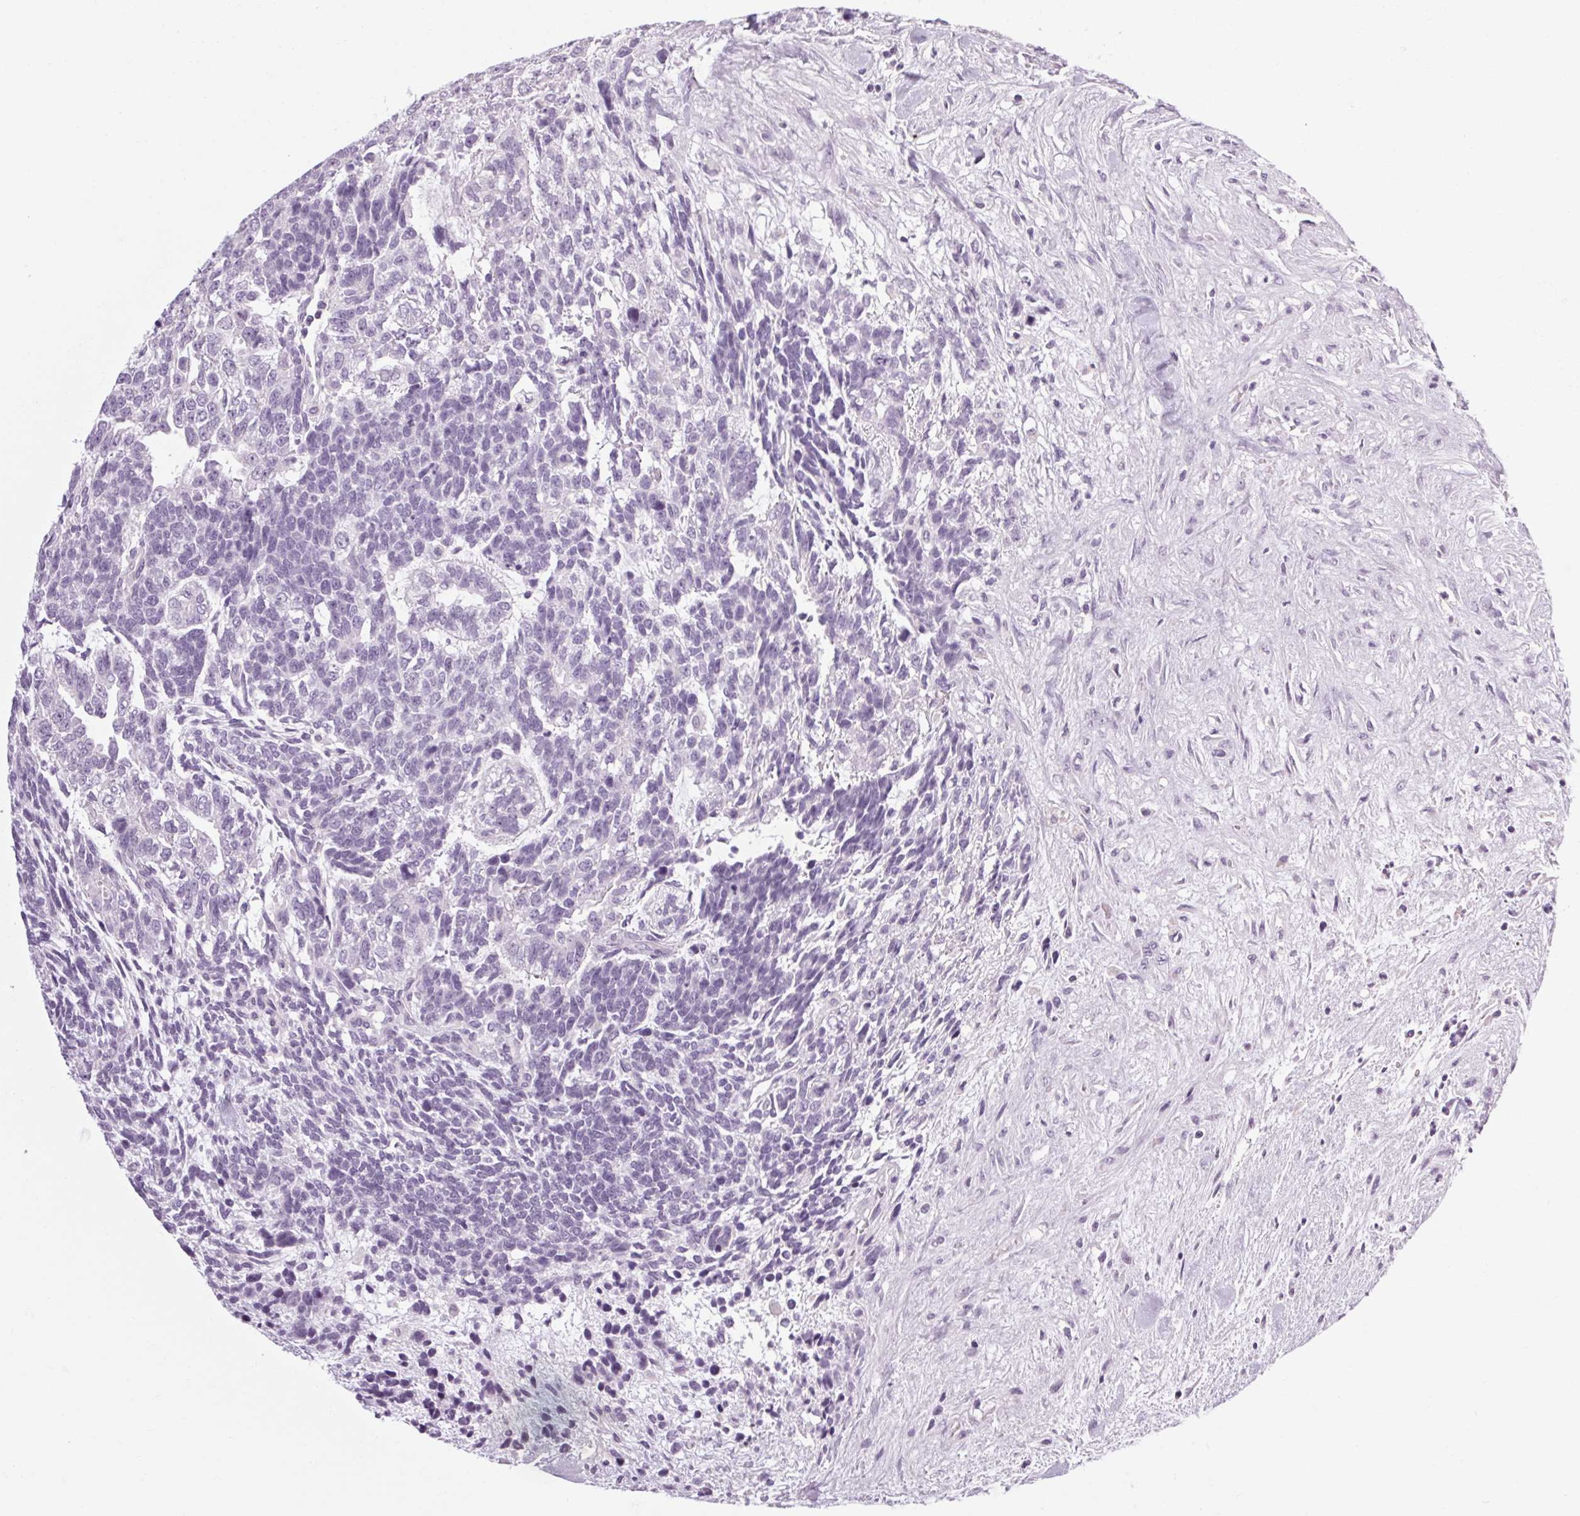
{"staining": {"intensity": "negative", "quantity": "none", "location": "none"}, "tissue": "testis cancer", "cell_type": "Tumor cells", "image_type": "cancer", "snomed": [{"axis": "morphology", "description": "Carcinoma, Embryonal, NOS"}, {"axis": "topography", "description": "Testis"}], "caption": "Immunohistochemistry (IHC) photomicrograph of neoplastic tissue: human testis cancer stained with DAB exhibits no significant protein expression in tumor cells. Brightfield microscopy of IHC stained with DAB (brown) and hematoxylin (blue), captured at high magnification.", "gene": "POMC", "patient": {"sex": "male", "age": 23}}